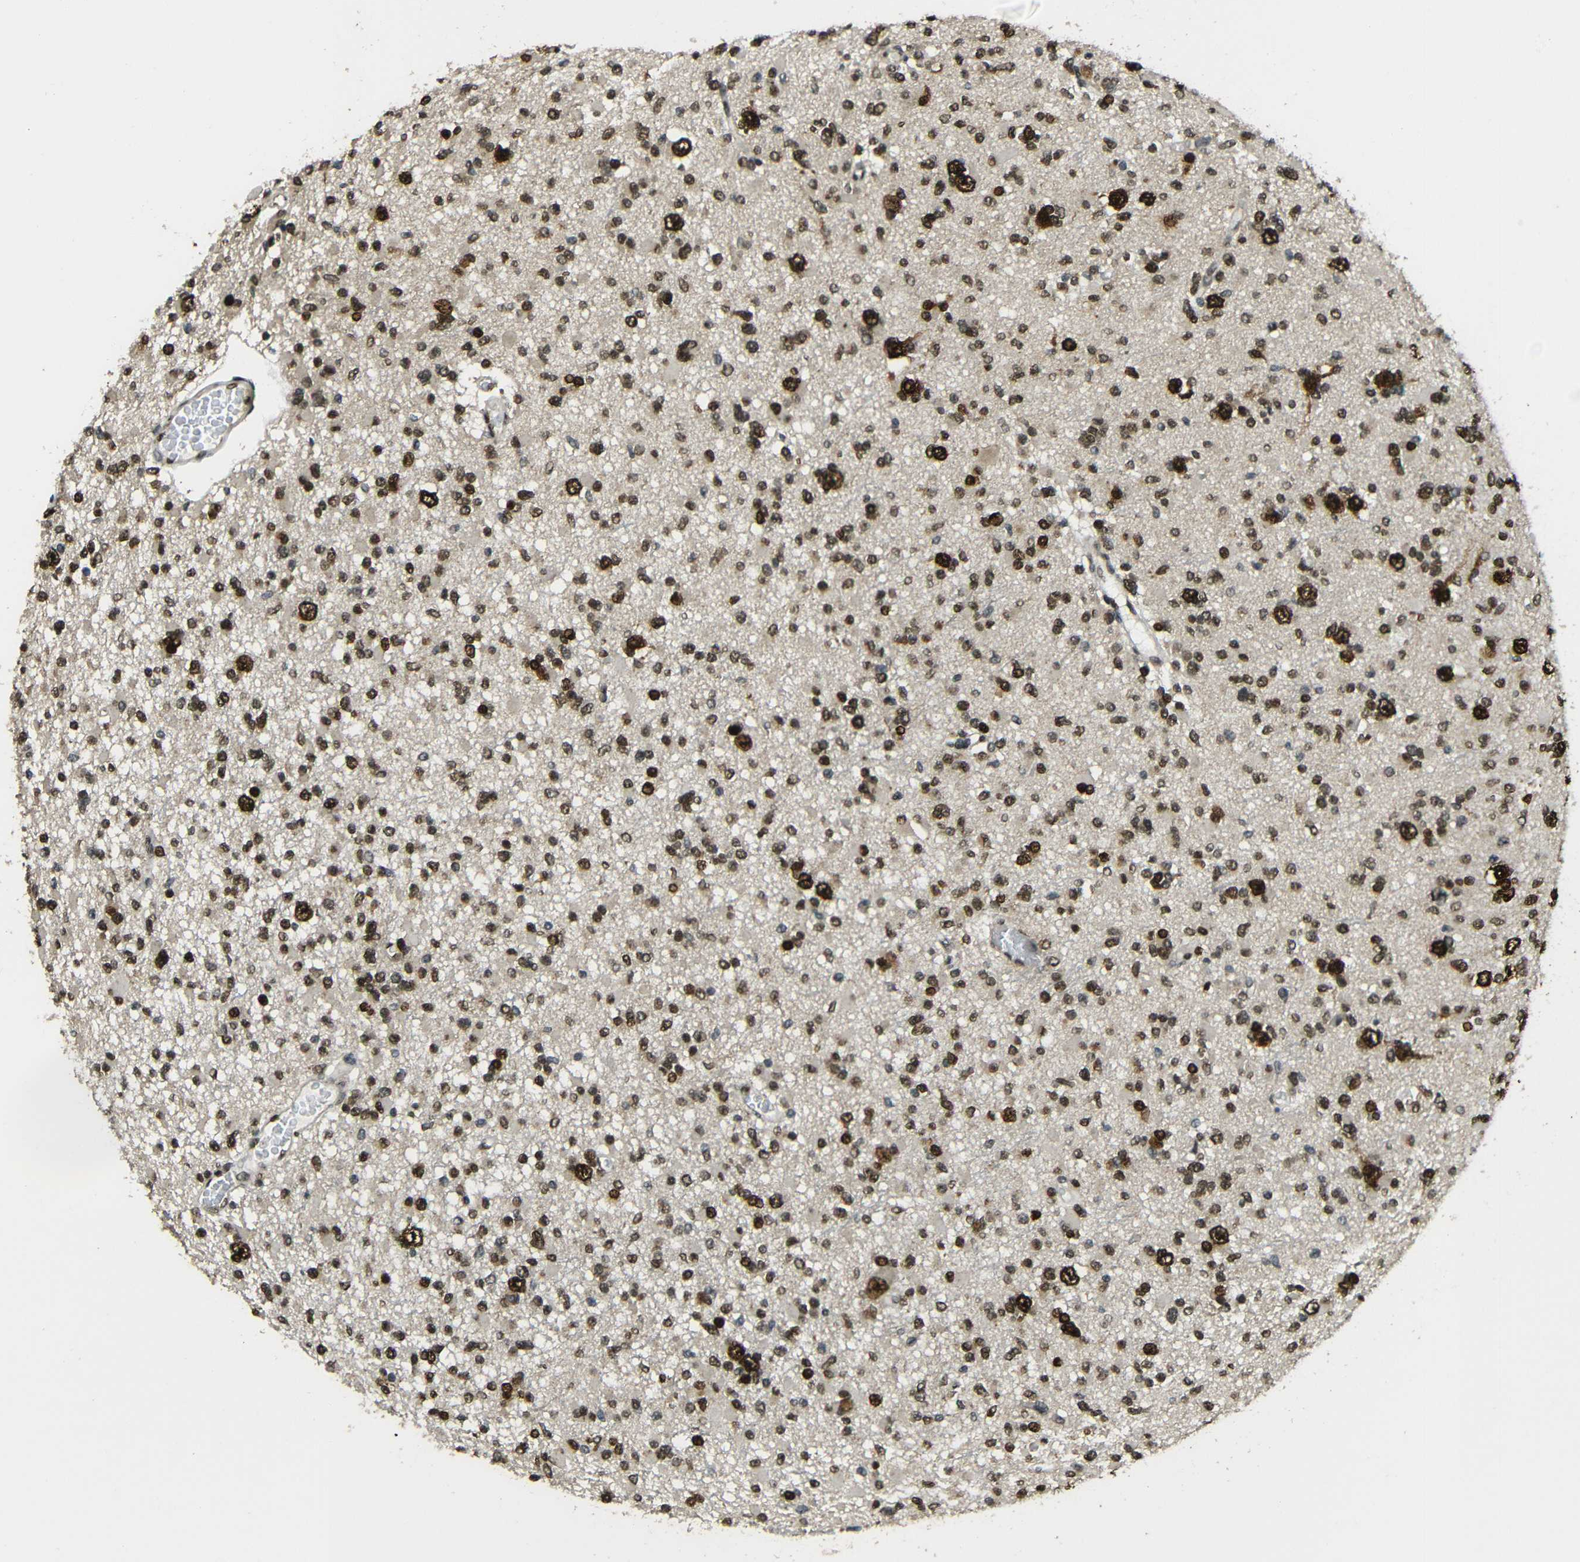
{"staining": {"intensity": "strong", "quantity": ">75%", "location": "cytoplasmic/membranous,nuclear"}, "tissue": "glioma", "cell_type": "Tumor cells", "image_type": "cancer", "snomed": [{"axis": "morphology", "description": "Glioma, malignant, Low grade"}, {"axis": "topography", "description": "Brain"}], "caption": "The micrograph exhibits a brown stain indicating the presence of a protein in the cytoplasmic/membranous and nuclear of tumor cells in glioma.", "gene": "PSIP1", "patient": {"sex": "female", "age": 22}}